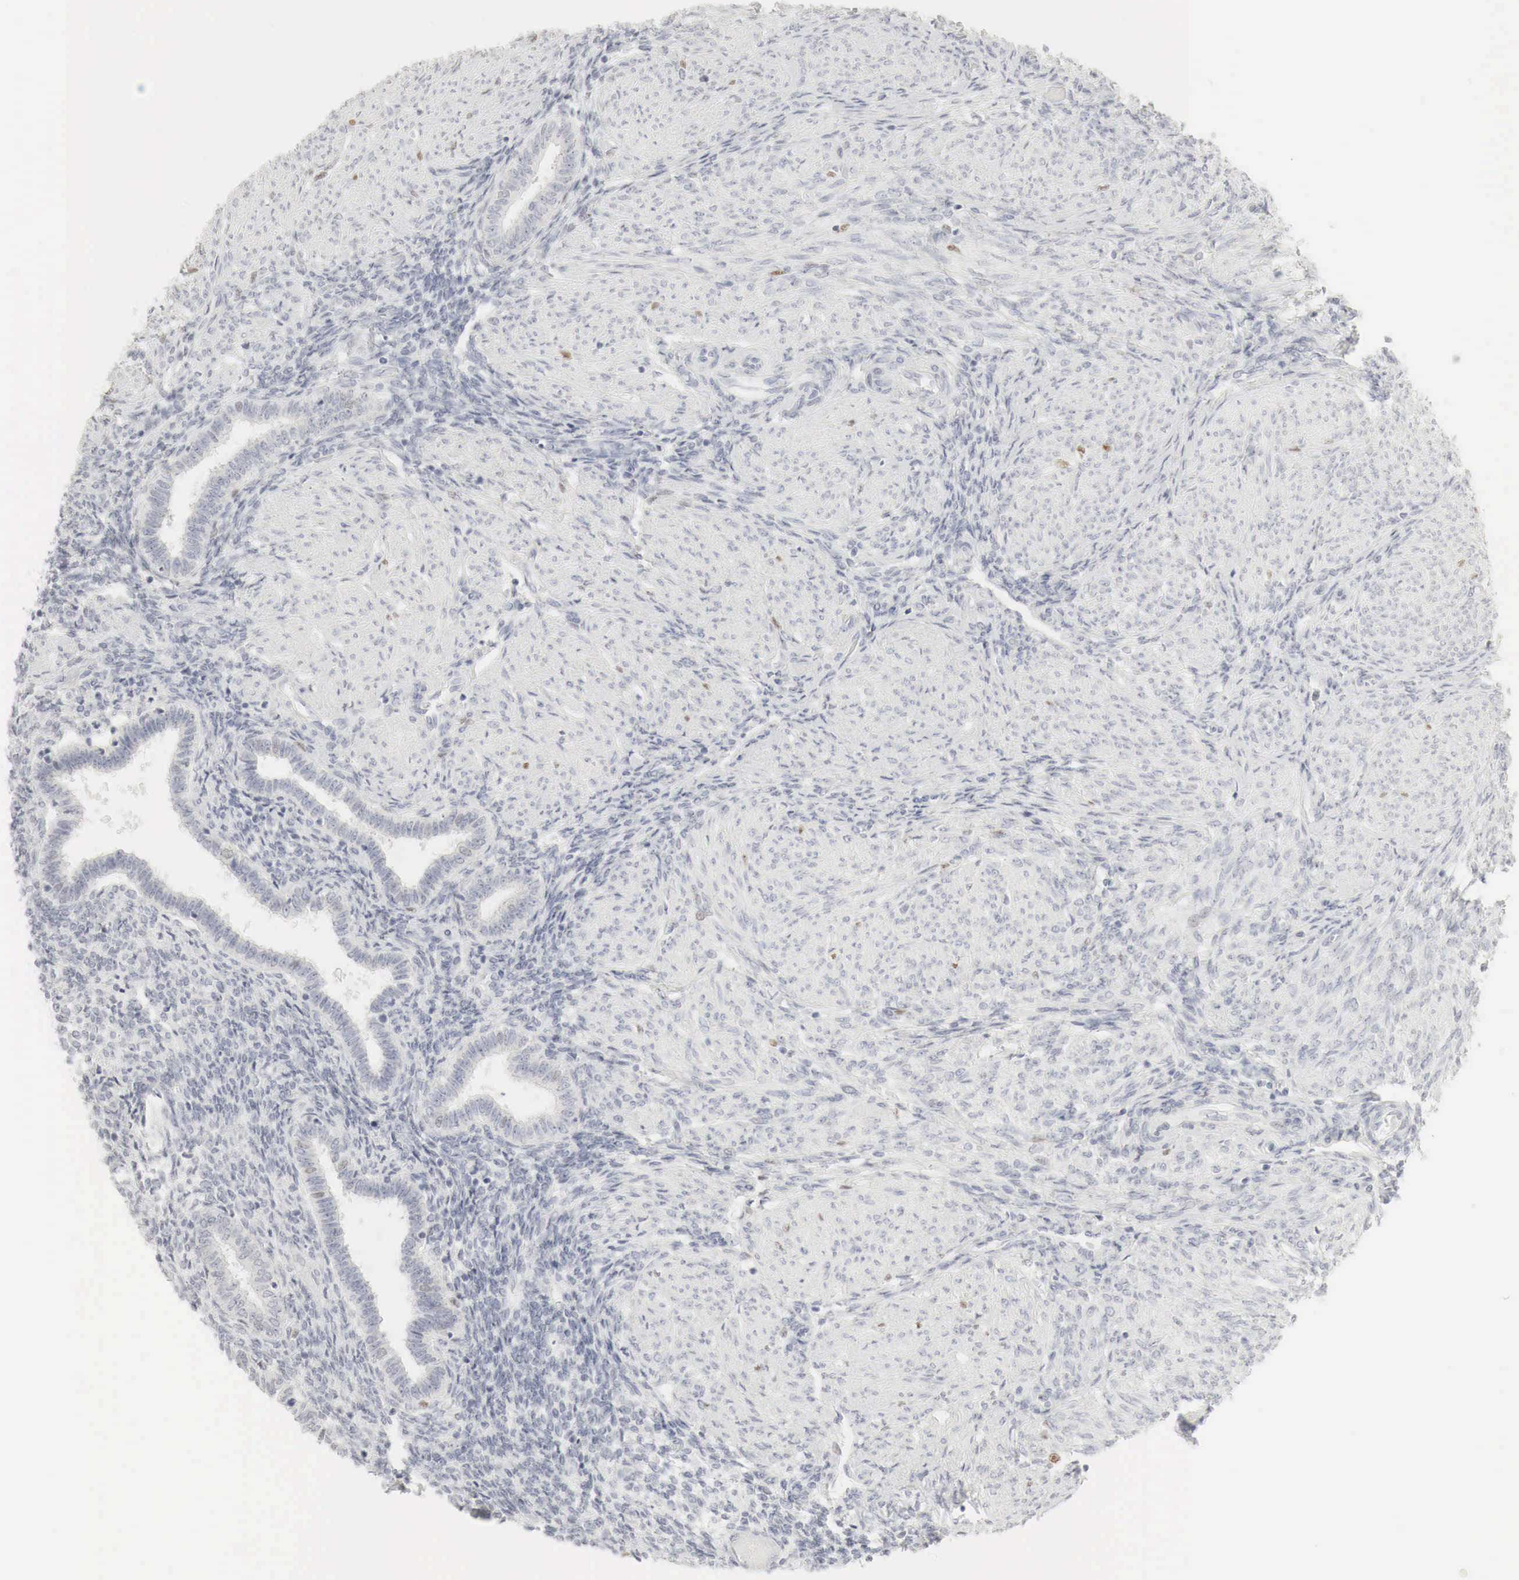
{"staining": {"intensity": "weak", "quantity": "<25%", "location": "nuclear"}, "tissue": "endometrium", "cell_type": "Cells in endometrial stroma", "image_type": "normal", "snomed": [{"axis": "morphology", "description": "Normal tissue, NOS"}, {"axis": "topography", "description": "Endometrium"}], "caption": "An IHC photomicrograph of normal endometrium is shown. There is no staining in cells in endometrial stroma of endometrium. (DAB (3,3'-diaminobenzidine) immunohistochemistry with hematoxylin counter stain).", "gene": "TP63", "patient": {"sex": "female", "age": 36}}